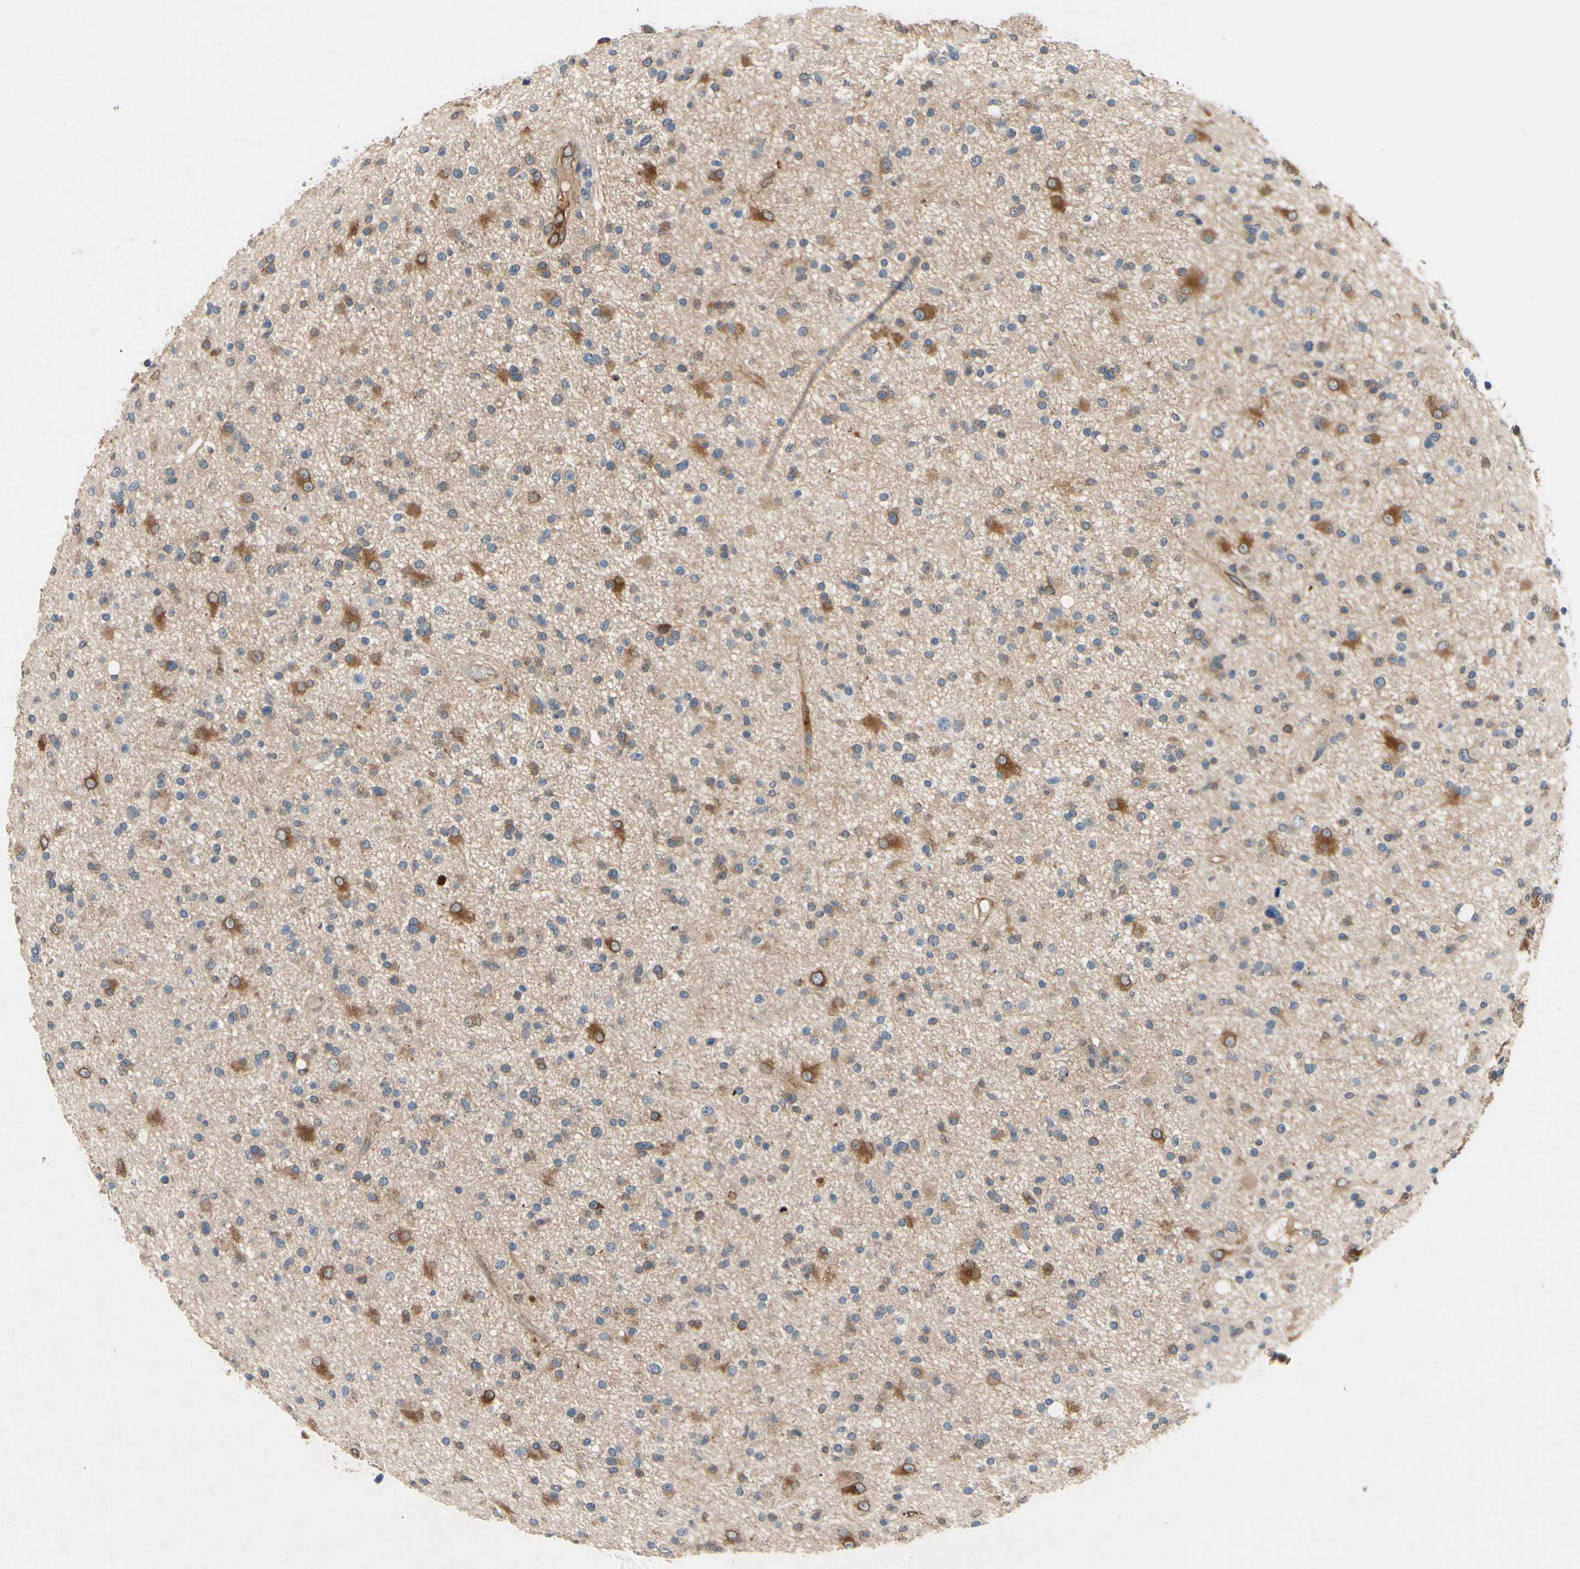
{"staining": {"intensity": "strong", "quantity": "25%-75%", "location": "cytoplasmic/membranous"}, "tissue": "glioma", "cell_type": "Tumor cells", "image_type": "cancer", "snomed": [{"axis": "morphology", "description": "Glioma, malignant, High grade"}, {"axis": "topography", "description": "Brain"}], "caption": "Protein staining of malignant high-grade glioma tissue shows strong cytoplasmic/membranous staining in about 25%-75% of tumor cells.", "gene": "PRXL2A", "patient": {"sex": "male", "age": 33}}